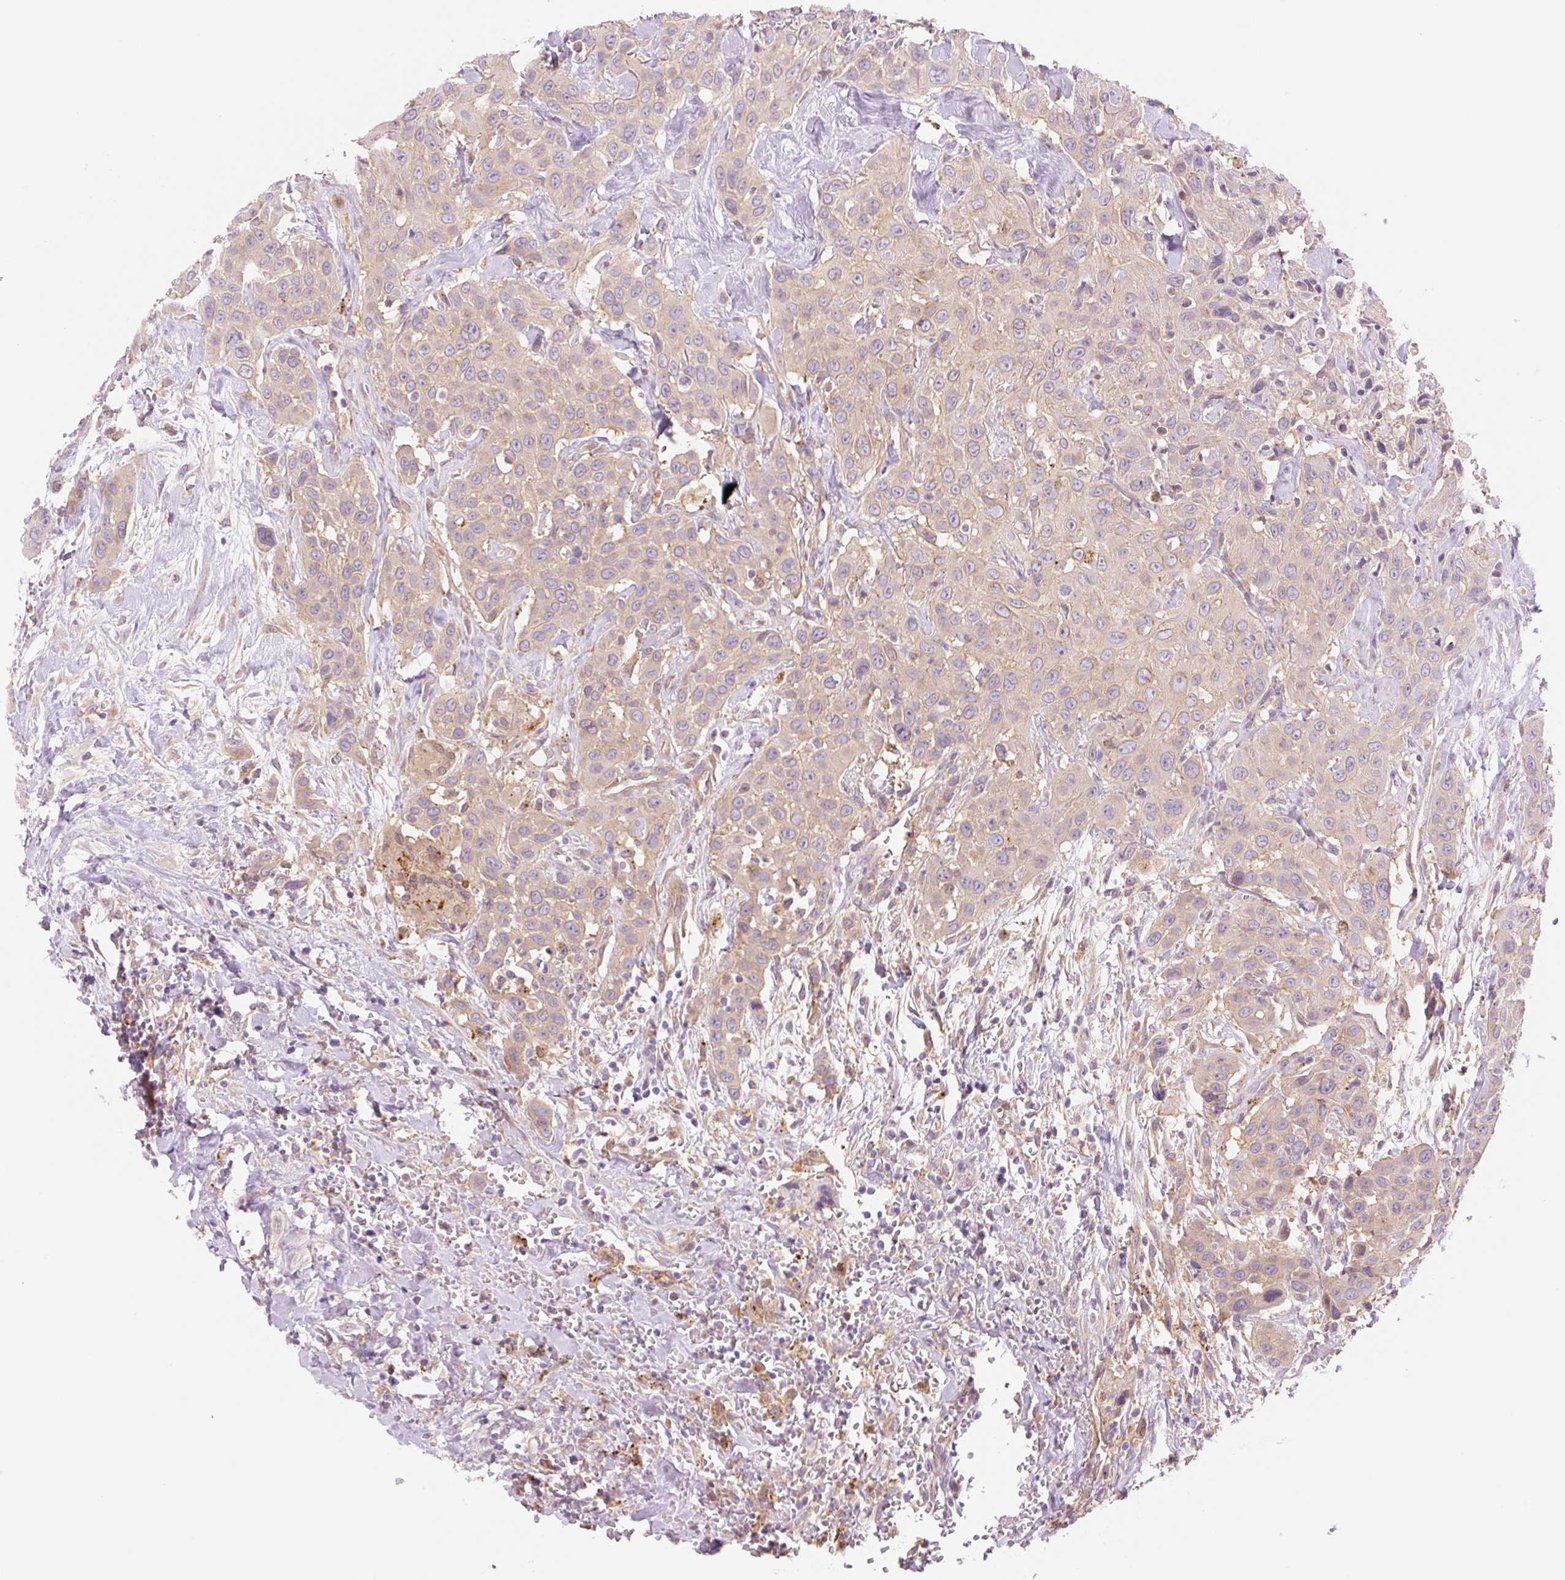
{"staining": {"intensity": "weak", "quantity": ">75%", "location": "cytoplasmic/membranous"}, "tissue": "head and neck cancer", "cell_type": "Tumor cells", "image_type": "cancer", "snomed": [{"axis": "morphology", "description": "Squamous cell carcinoma, NOS"}, {"axis": "topography", "description": "Head-Neck"}], "caption": "Squamous cell carcinoma (head and neck) was stained to show a protein in brown. There is low levels of weak cytoplasmic/membranous expression in approximately >75% of tumor cells.", "gene": "NLRP5", "patient": {"sex": "male", "age": 81}}